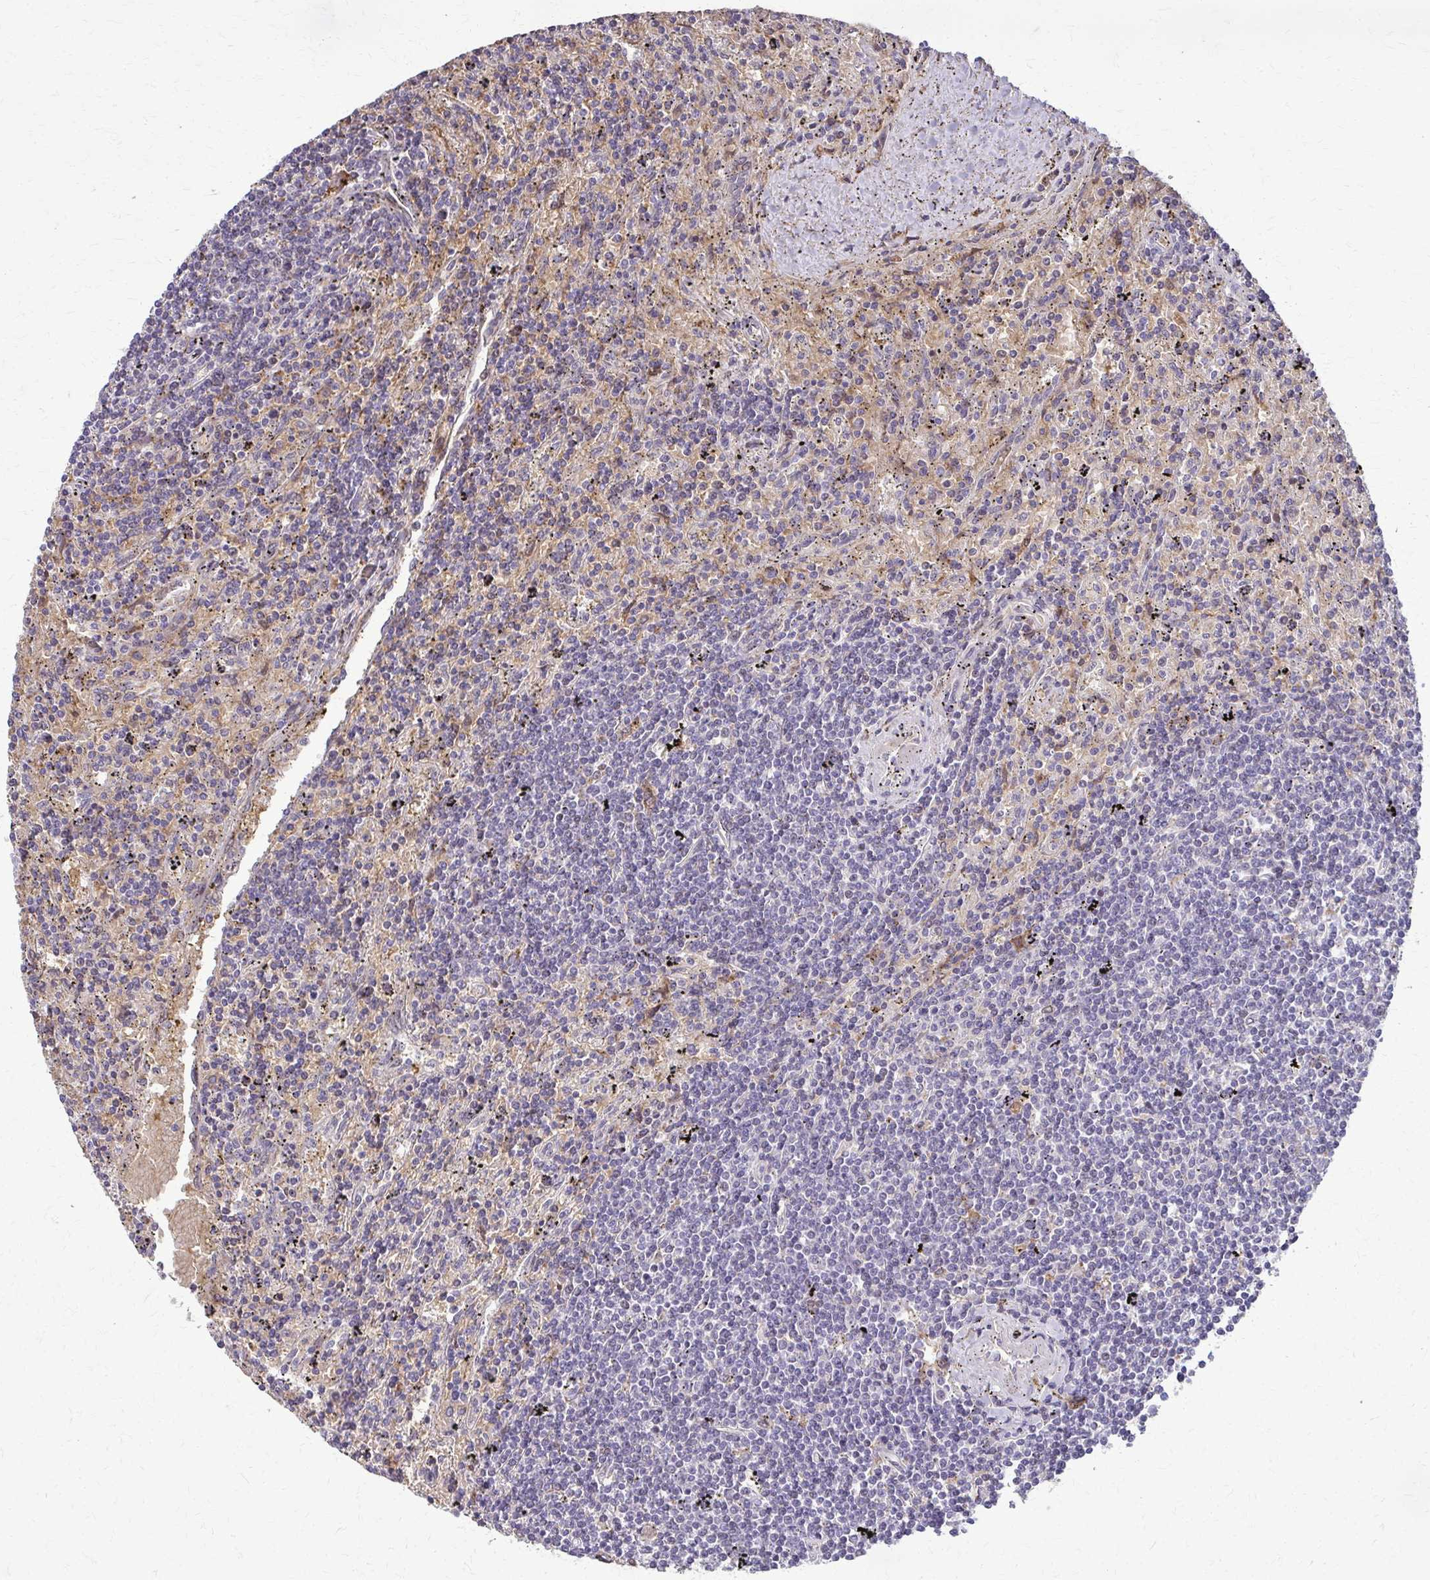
{"staining": {"intensity": "negative", "quantity": "none", "location": "none"}, "tissue": "lymphoma", "cell_type": "Tumor cells", "image_type": "cancer", "snomed": [{"axis": "morphology", "description": "Malignant lymphoma, non-Hodgkin's type, Low grade"}, {"axis": "topography", "description": "Spleen"}], "caption": "The micrograph demonstrates no significant staining in tumor cells of lymphoma.", "gene": "ZNF34", "patient": {"sex": "male", "age": 76}}